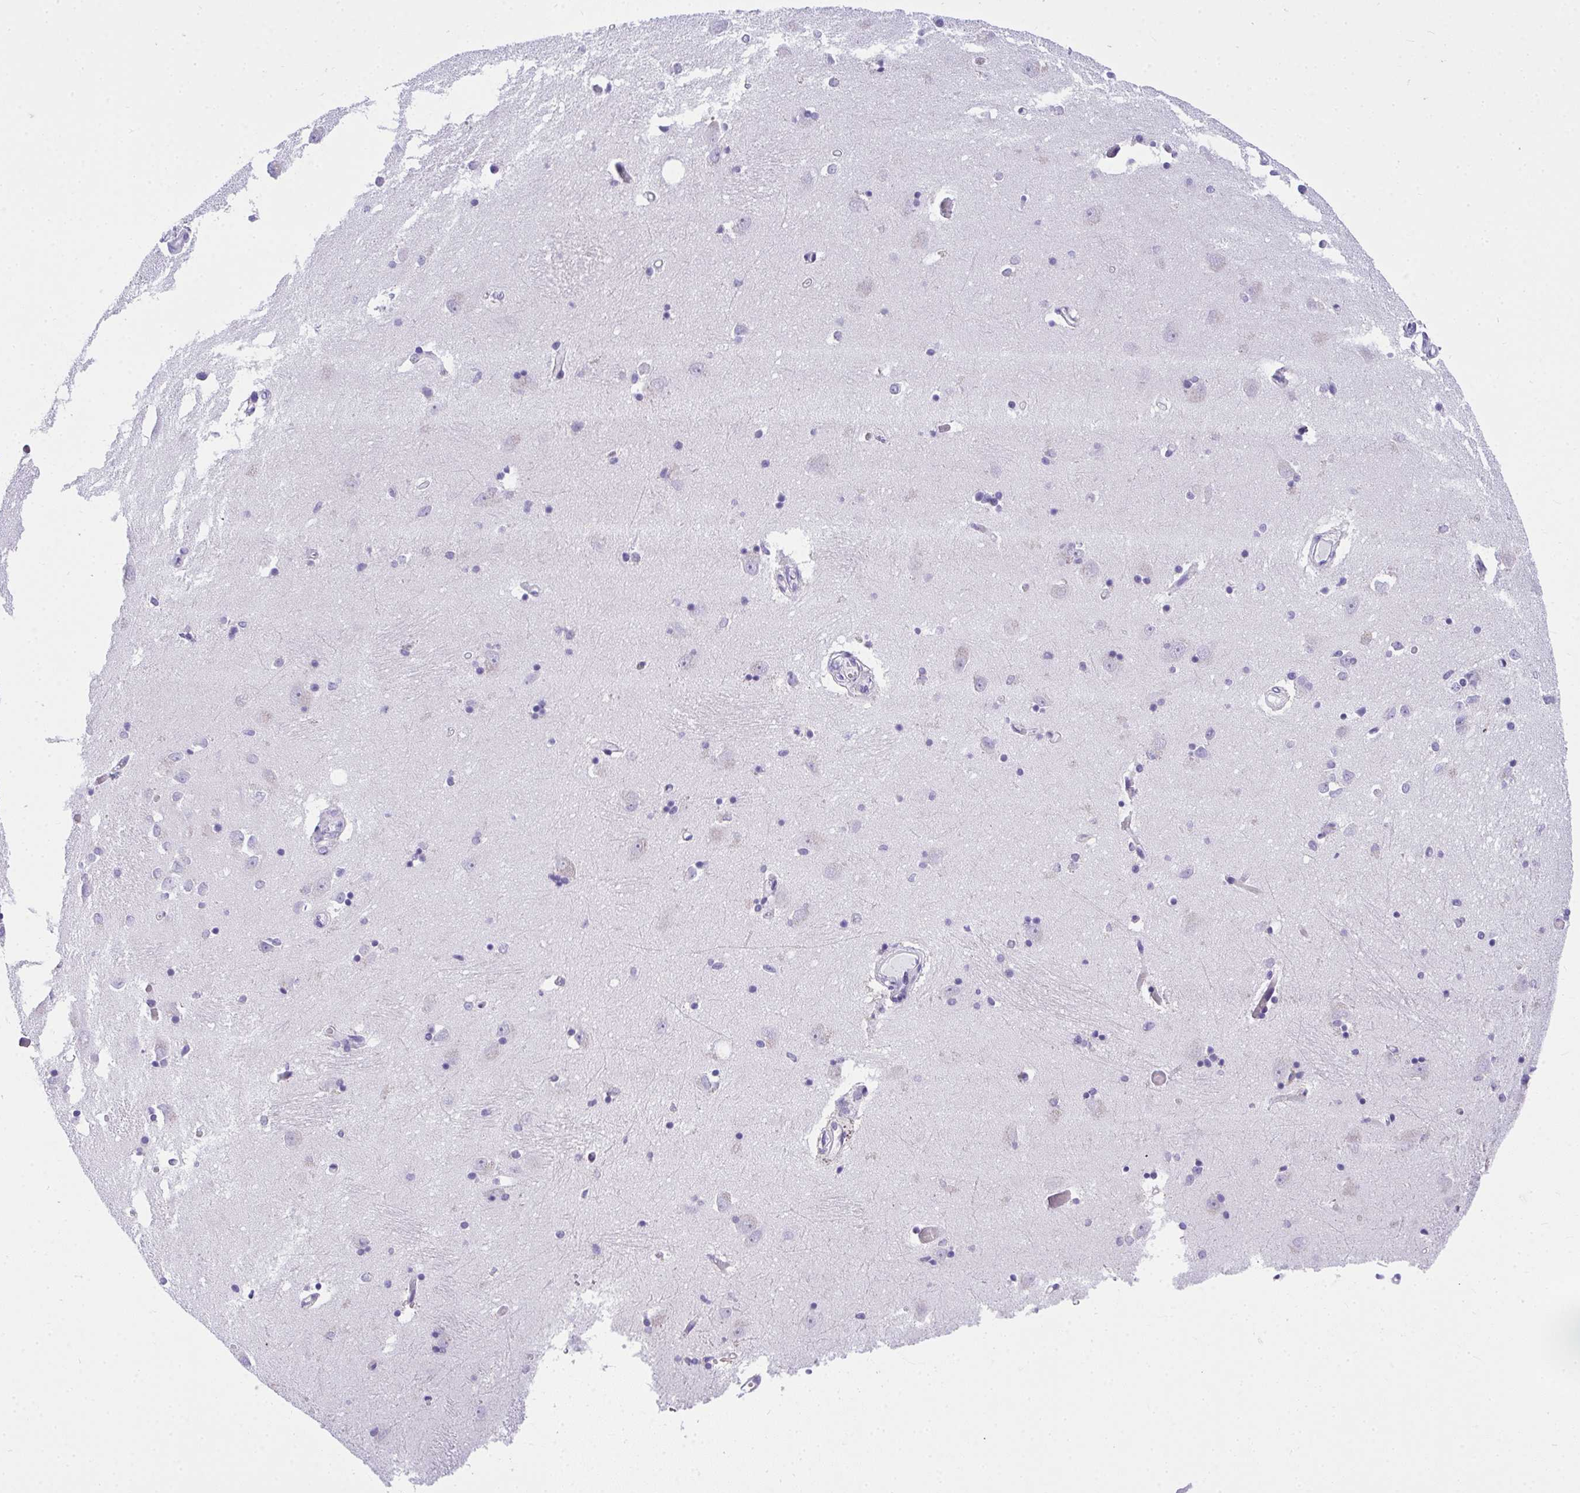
{"staining": {"intensity": "negative", "quantity": "none", "location": "none"}, "tissue": "caudate", "cell_type": "Glial cells", "image_type": "normal", "snomed": [{"axis": "morphology", "description": "Normal tissue, NOS"}, {"axis": "topography", "description": "Lateral ventricle wall"}, {"axis": "topography", "description": "Hippocampus"}], "caption": "Human caudate stained for a protein using immunohistochemistry displays no staining in glial cells.", "gene": "ADRA2C", "patient": {"sex": "female", "age": 63}}